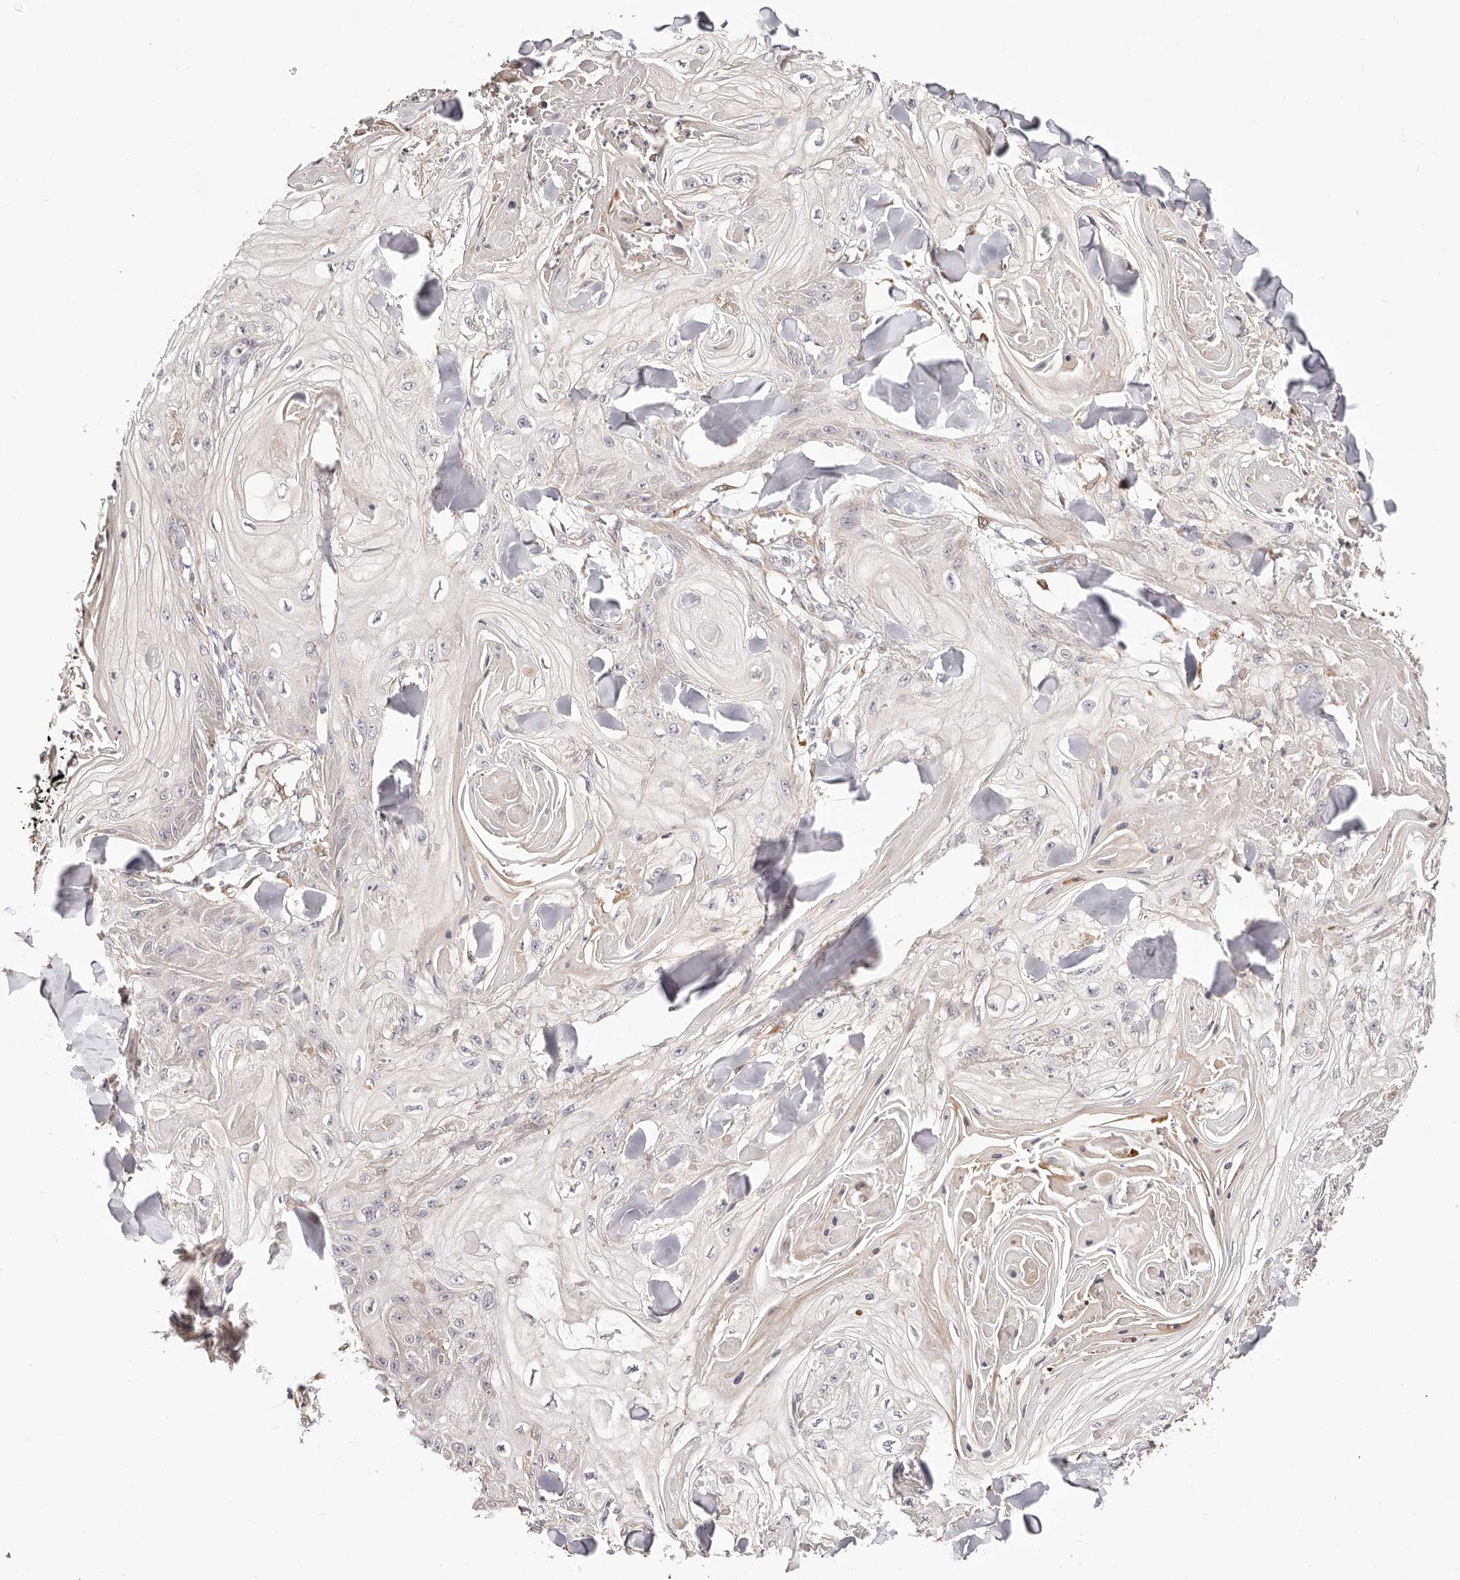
{"staining": {"intensity": "negative", "quantity": "none", "location": "none"}, "tissue": "skin cancer", "cell_type": "Tumor cells", "image_type": "cancer", "snomed": [{"axis": "morphology", "description": "Squamous cell carcinoma, NOS"}, {"axis": "topography", "description": "Skin"}], "caption": "Skin cancer stained for a protein using immunohistochemistry demonstrates no expression tumor cells.", "gene": "MAPK1", "patient": {"sex": "male", "age": 74}}